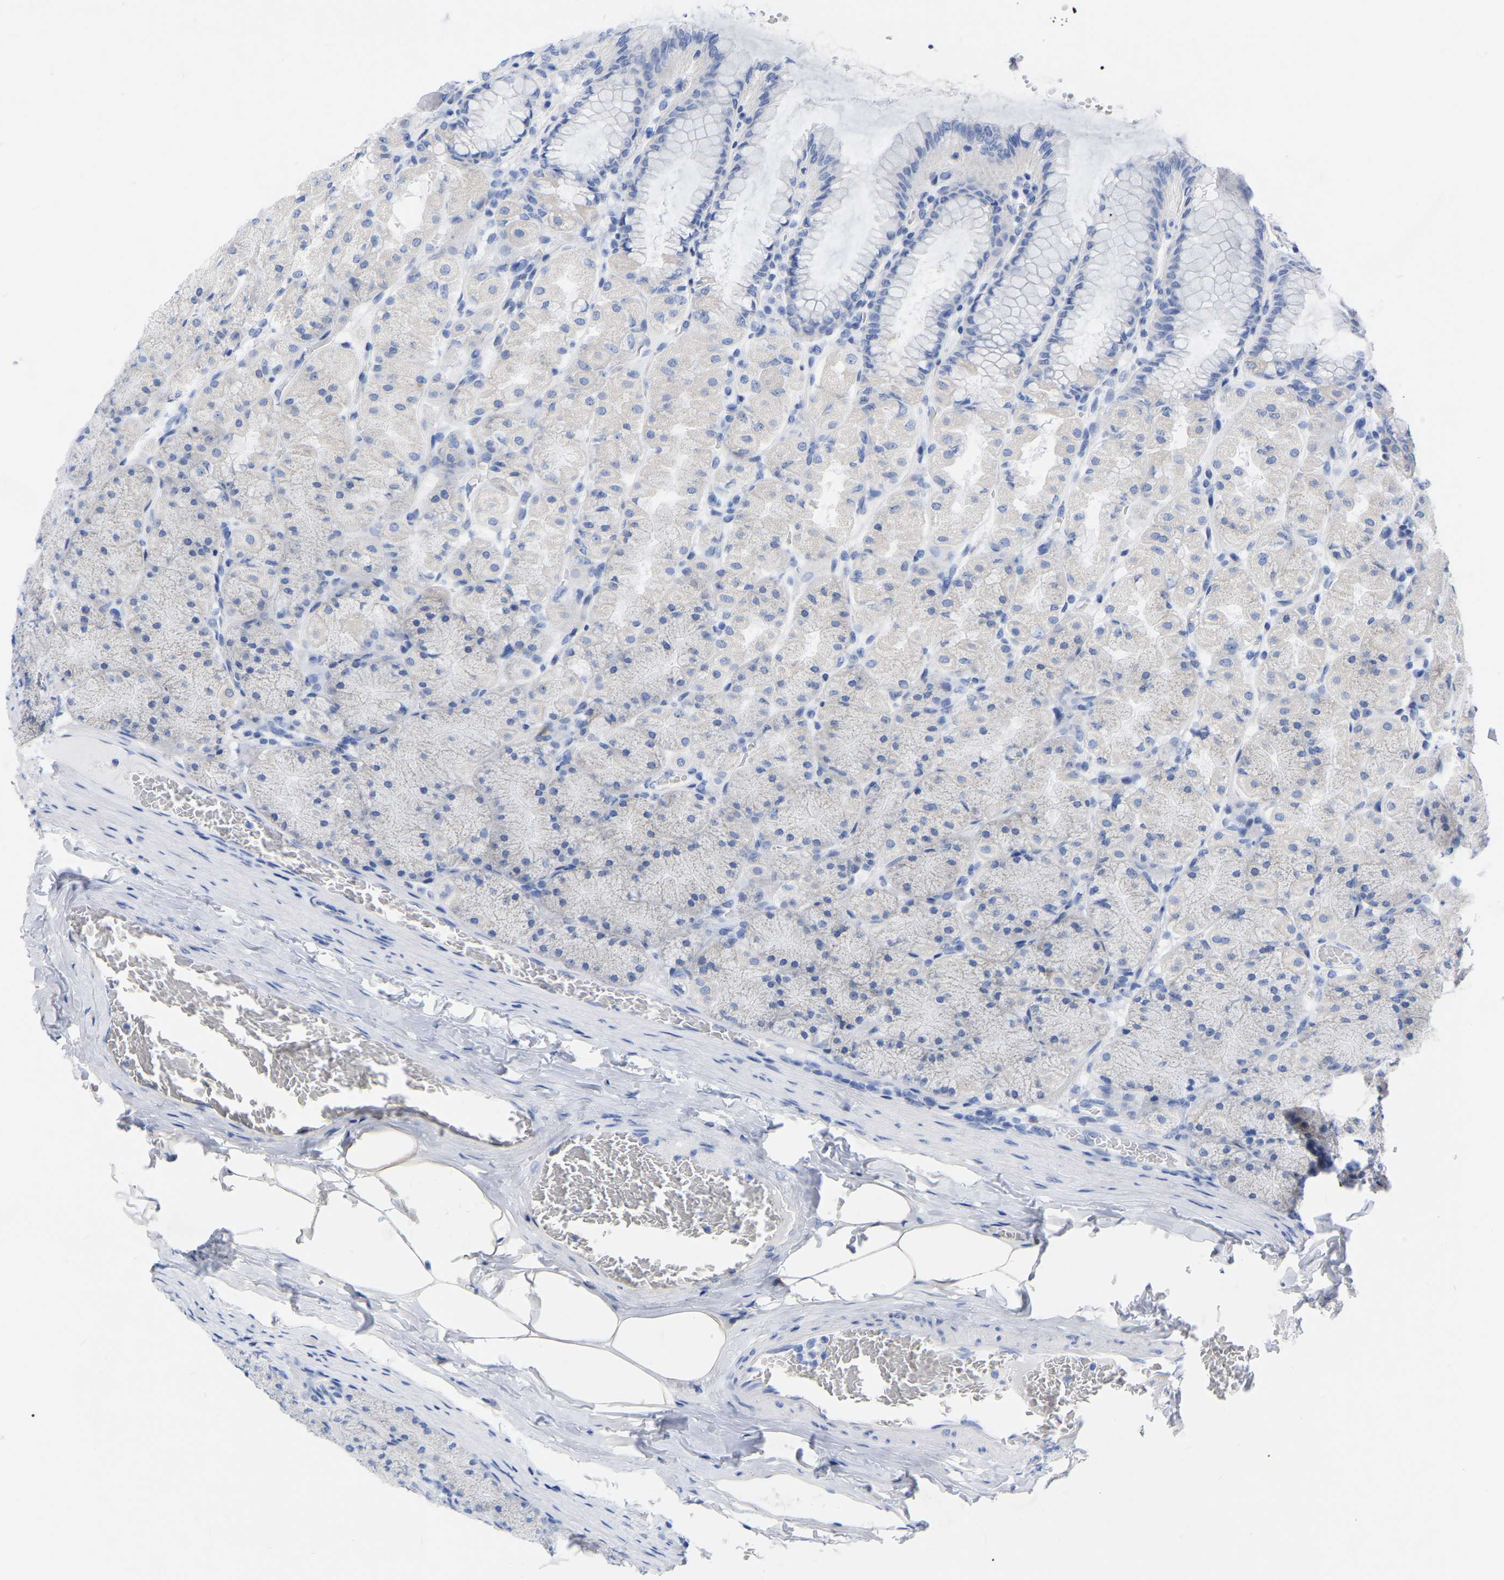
{"staining": {"intensity": "negative", "quantity": "none", "location": "none"}, "tissue": "stomach", "cell_type": "Glandular cells", "image_type": "normal", "snomed": [{"axis": "morphology", "description": "Normal tissue, NOS"}, {"axis": "topography", "description": "Stomach, upper"}], "caption": "This is an IHC micrograph of unremarkable human stomach. There is no staining in glandular cells.", "gene": "ZNF629", "patient": {"sex": "female", "age": 56}}